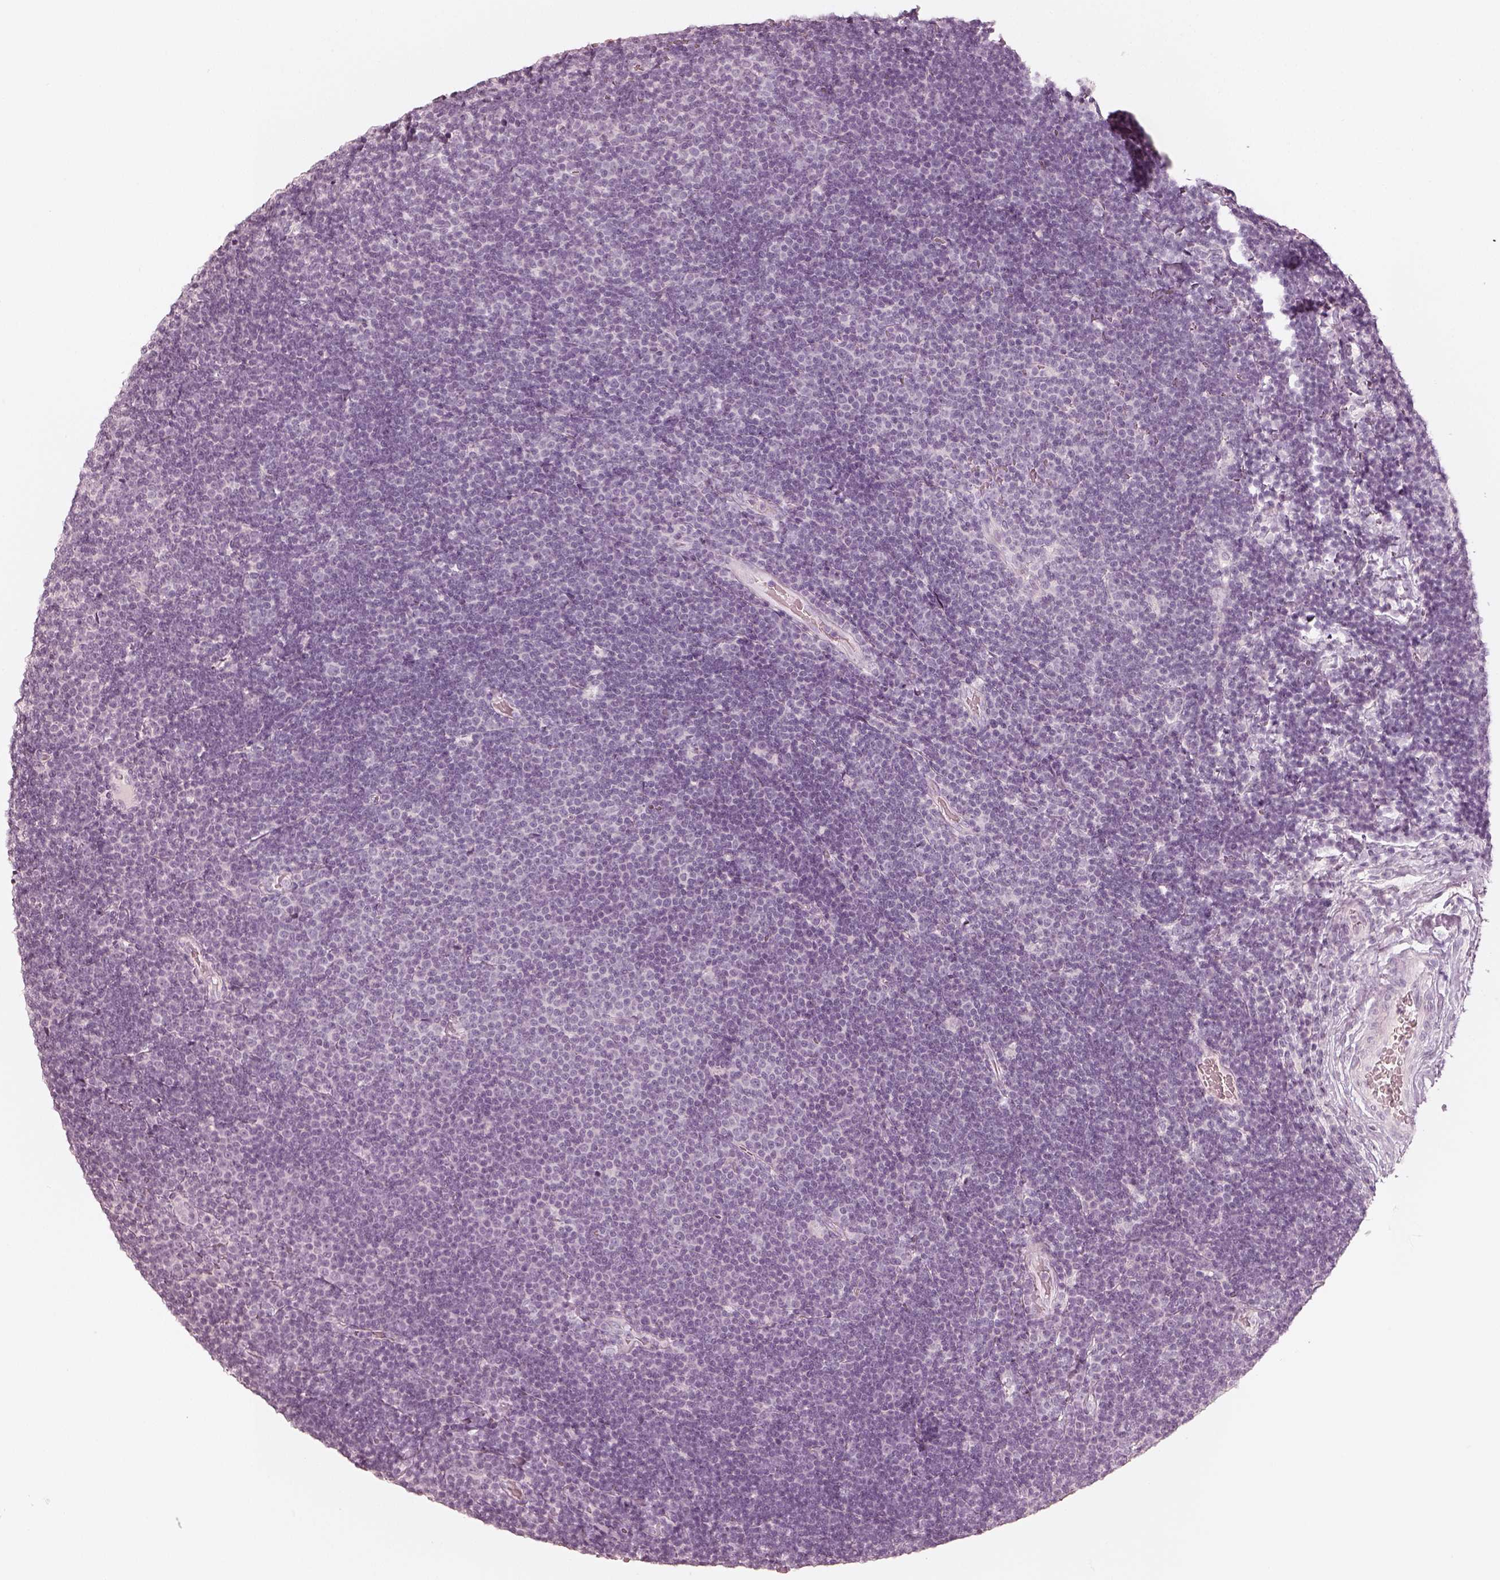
{"staining": {"intensity": "negative", "quantity": "none", "location": "none"}, "tissue": "lymphoma", "cell_type": "Tumor cells", "image_type": "cancer", "snomed": [{"axis": "morphology", "description": "Malignant lymphoma, non-Hodgkin's type, Low grade"}, {"axis": "topography", "description": "Brain"}], "caption": "An image of lymphoma stained for a protein reveals no brown staining in tumor cells.", "gene": "KRT82", "patient": {"sex": "female", "age": 66}}